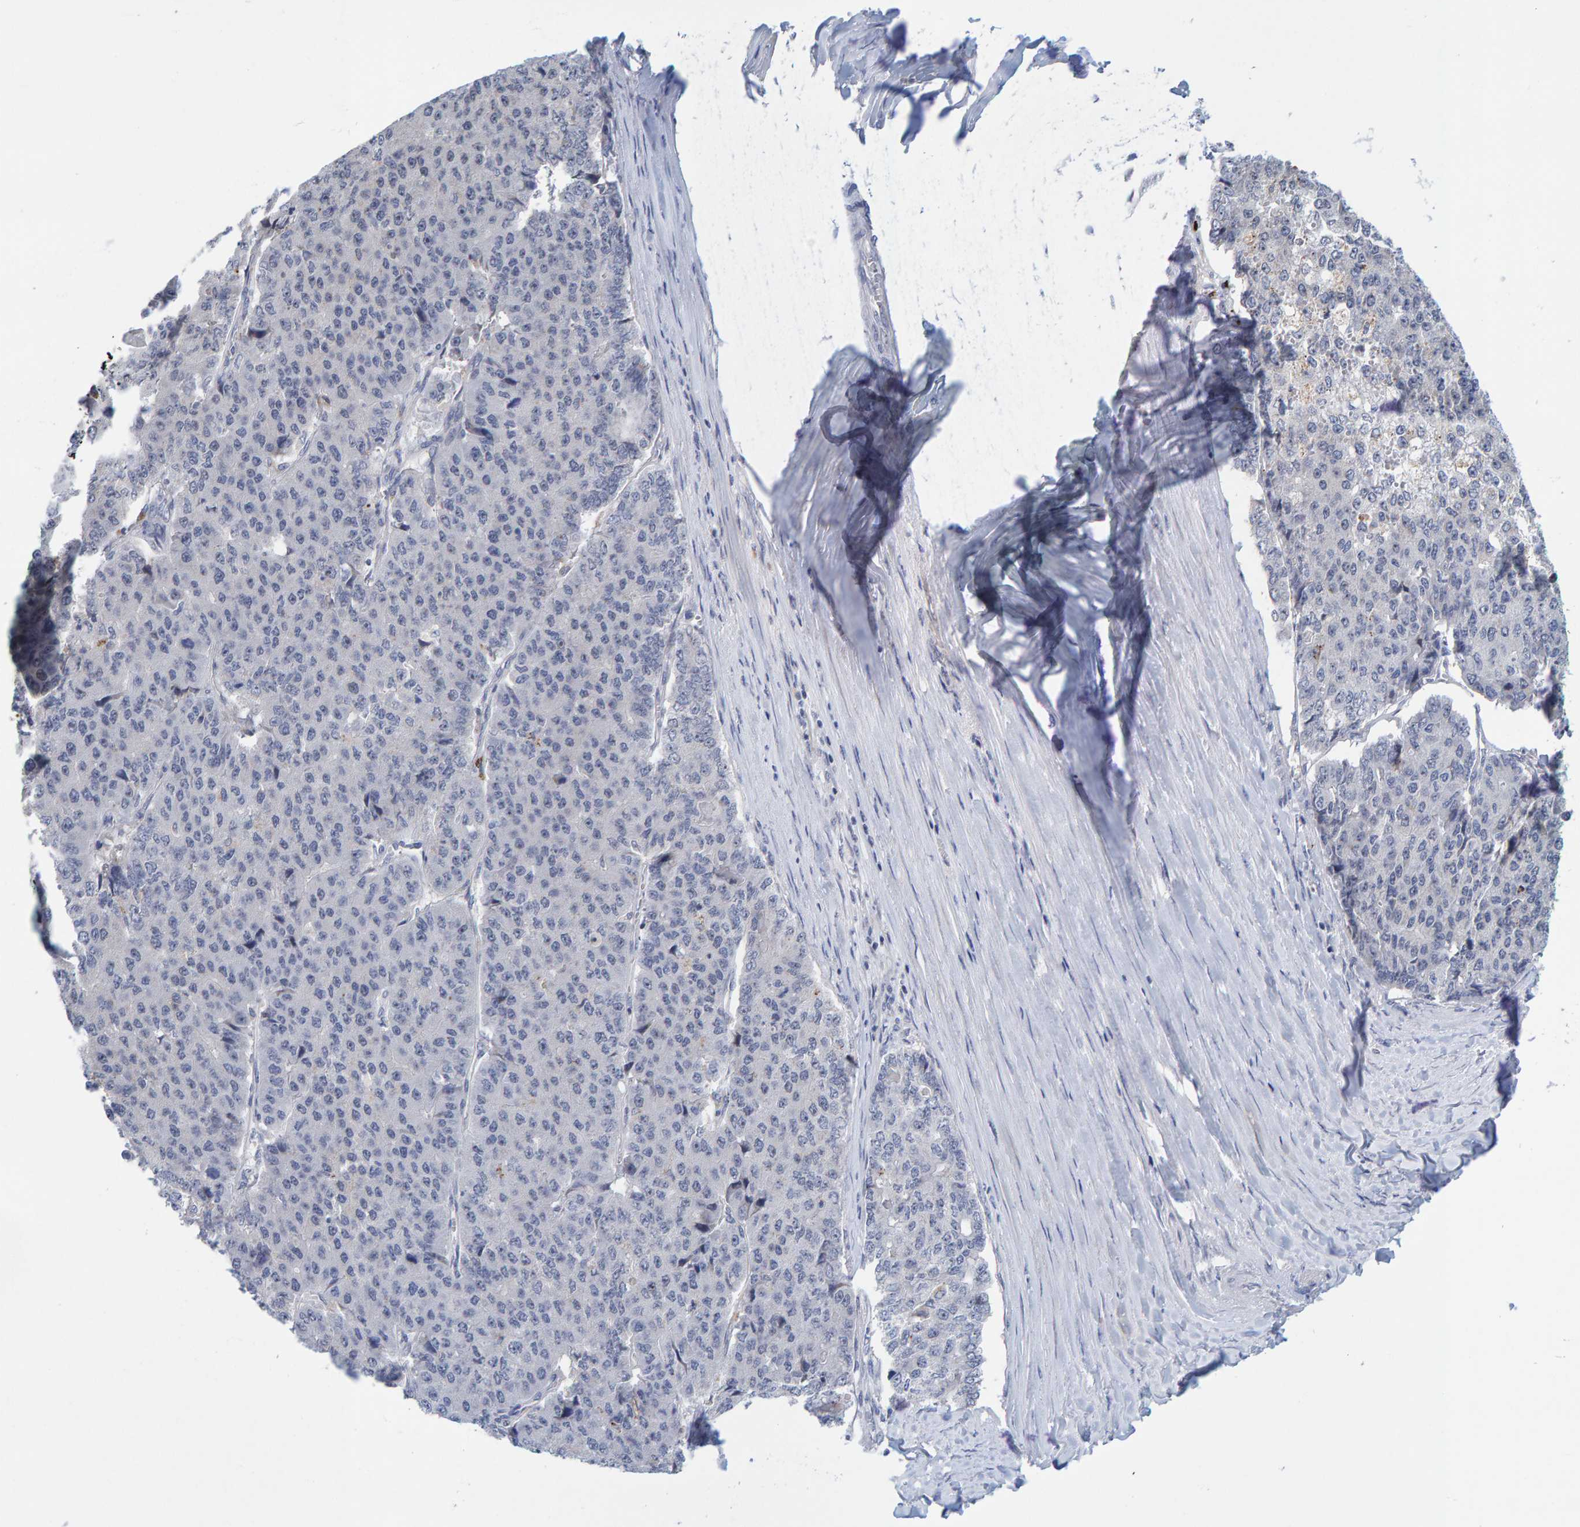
{"staining": {"intensity": "negative", "quantity": "none", "location": "none"}, "tissue": "pancreatic cancer", "cell_type": "Tumor cells", "image_type": "cancer", "snomed": [{"axis": "morphology", "description": "Adenocarcinoma, NOS"}, {"axis": "topography", "description": "Pancreas"}], "caption": "Tumor cells show no significant protein staining in adenocarcinoma (pancreatic).", "gene": "ZNF77", "patient": {"sex": "male", "age": 50}}